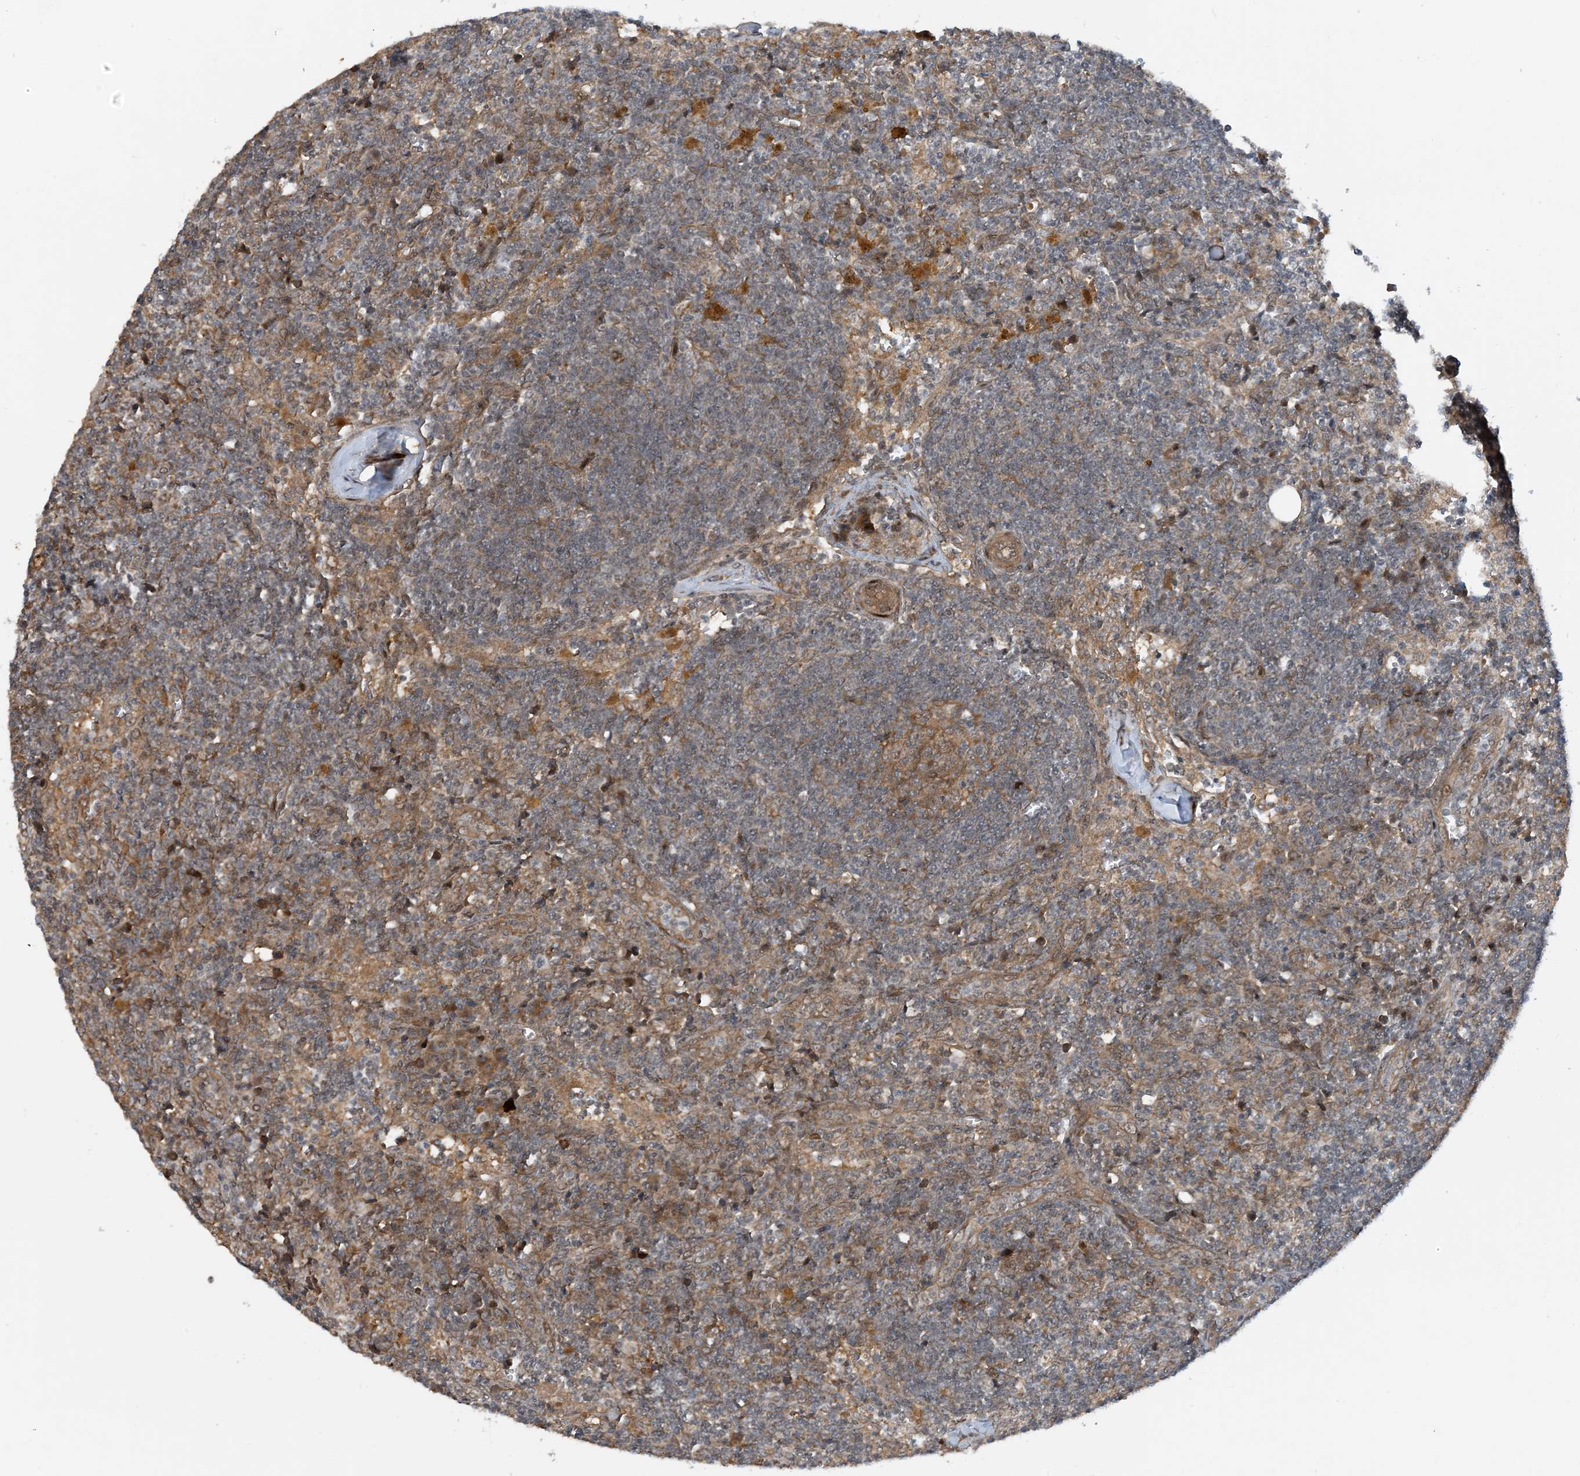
{"staining": {"intensity": "moderate", "quantity": "25%-75%", "location": "cytoplasmic/membranous"}, "tissue": "lymph node", "cell_type": "Germinal center cells", "image_type": "normal", "snomed": [{"axis": "morphology", "description": "Normal tissue, NOS"}, {"axis": "morphology", "description": "Squamous cell carcinoma, metastatic, NOS"}, {"axis": "topography", "description": "Lymph node"}], "caption": "An image showing moderate cytoplasmic/membranous expression in about 25%-75% of germinal center cells in unremarkable lymph node, as visualized by brown immunohistochemical staining.", "gene": "HEMK1", "patient": {"sex": "male", "age": 73}}